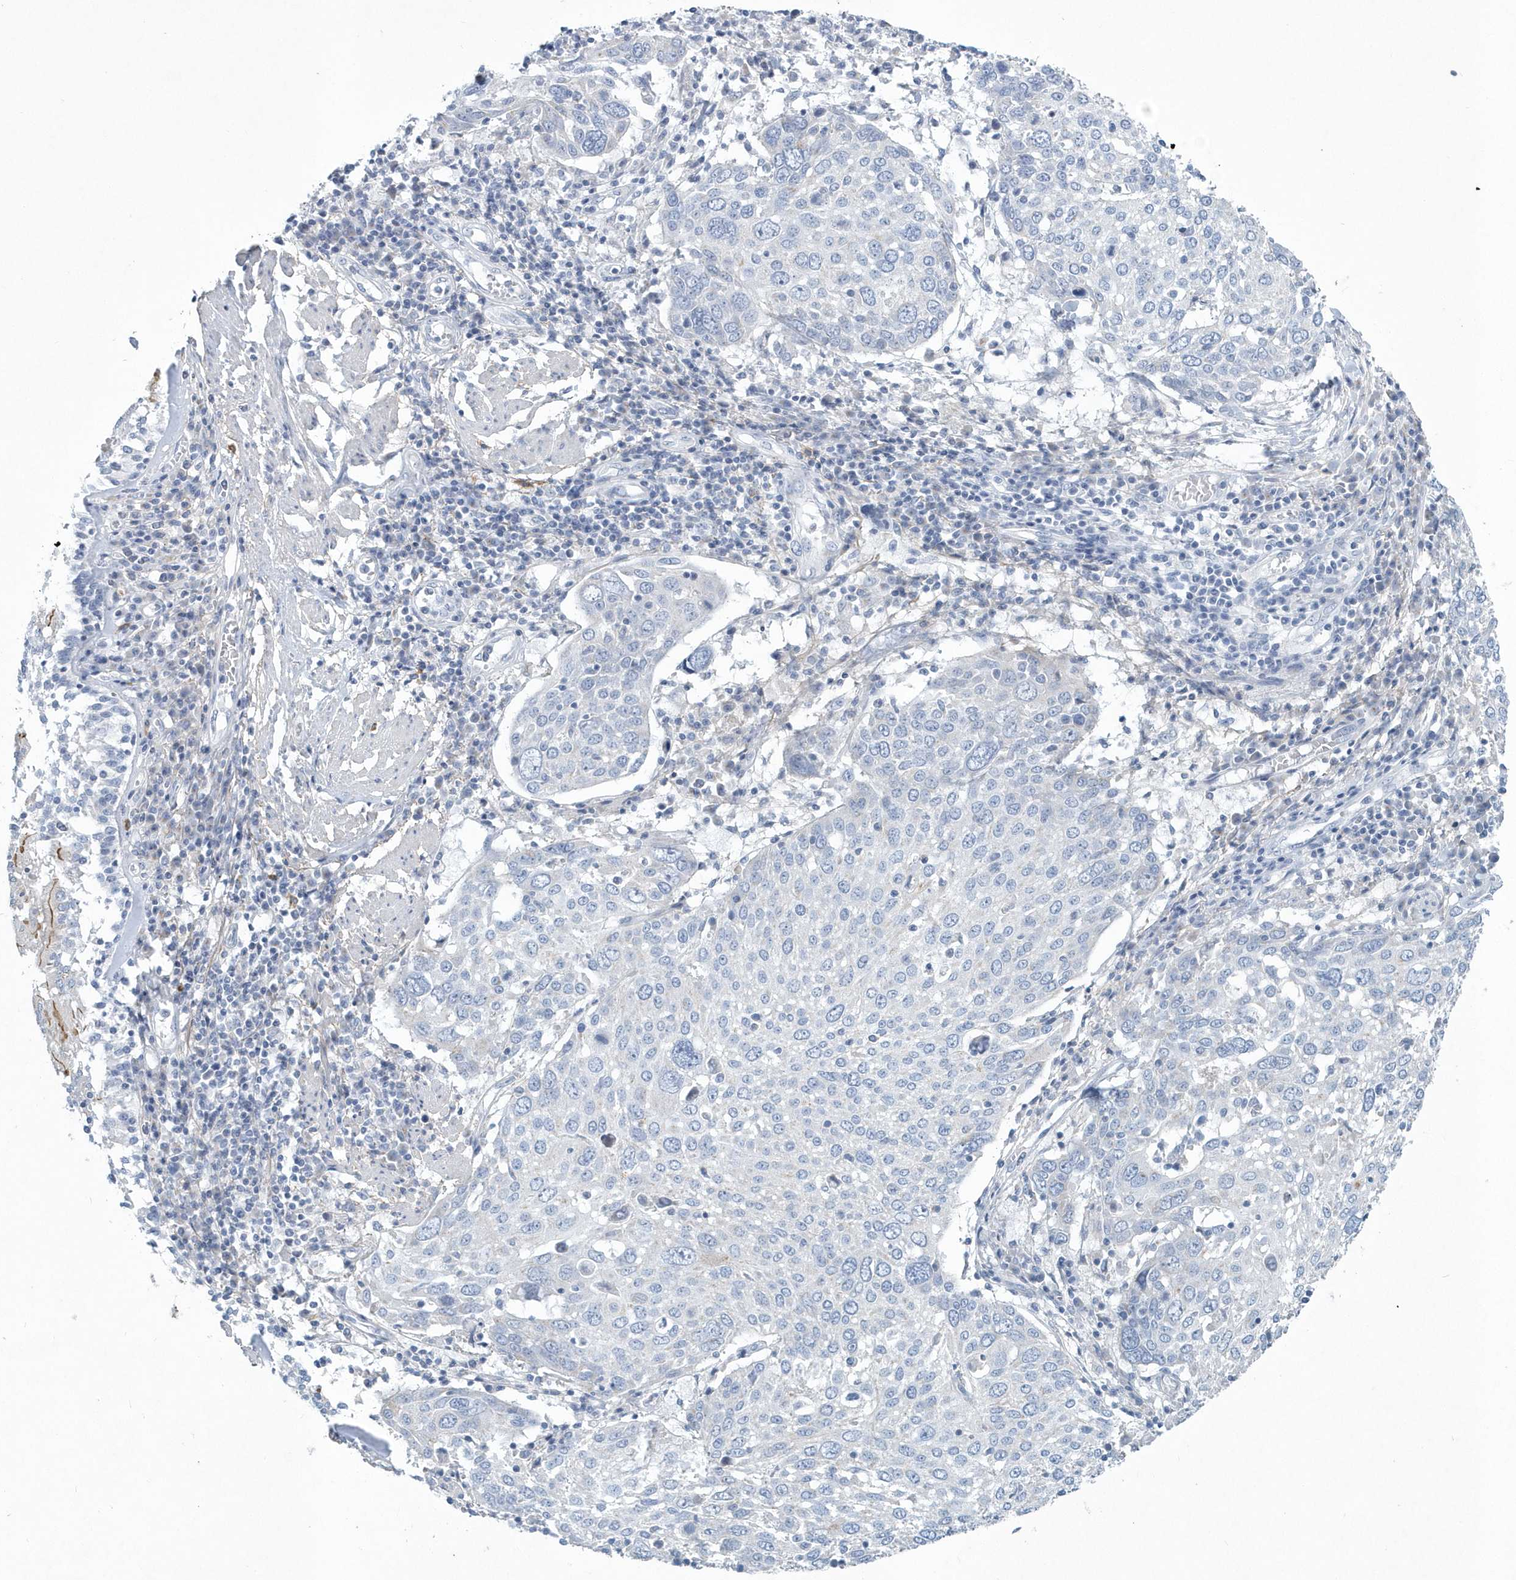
{"staining": {"intensity": "negative", "quantity": "none", "location": "none"}, "tissue": "lung cancer", "cell_type": "Tumor cells", "image_type": "cancer", "snomed": [{"axis": "morphology", "description": "Squamous cell carcinoma, NOS"}, {"axis": "topography", "description": "Lung"}], "caption": "An immunohistochemistry (IHC) histopathology image of squamous cell carcinoma (lung) is shown. There is no staining in tumor cells of squamous cell carcinoma (lung). The staining is performed using DAB (3,3'-diaminobenzidine) brown chromogen with nuclei counter-stained in using hematoxylin.", "gene": "SPATA18", "patient": {"sex": "male", "age": 65}}